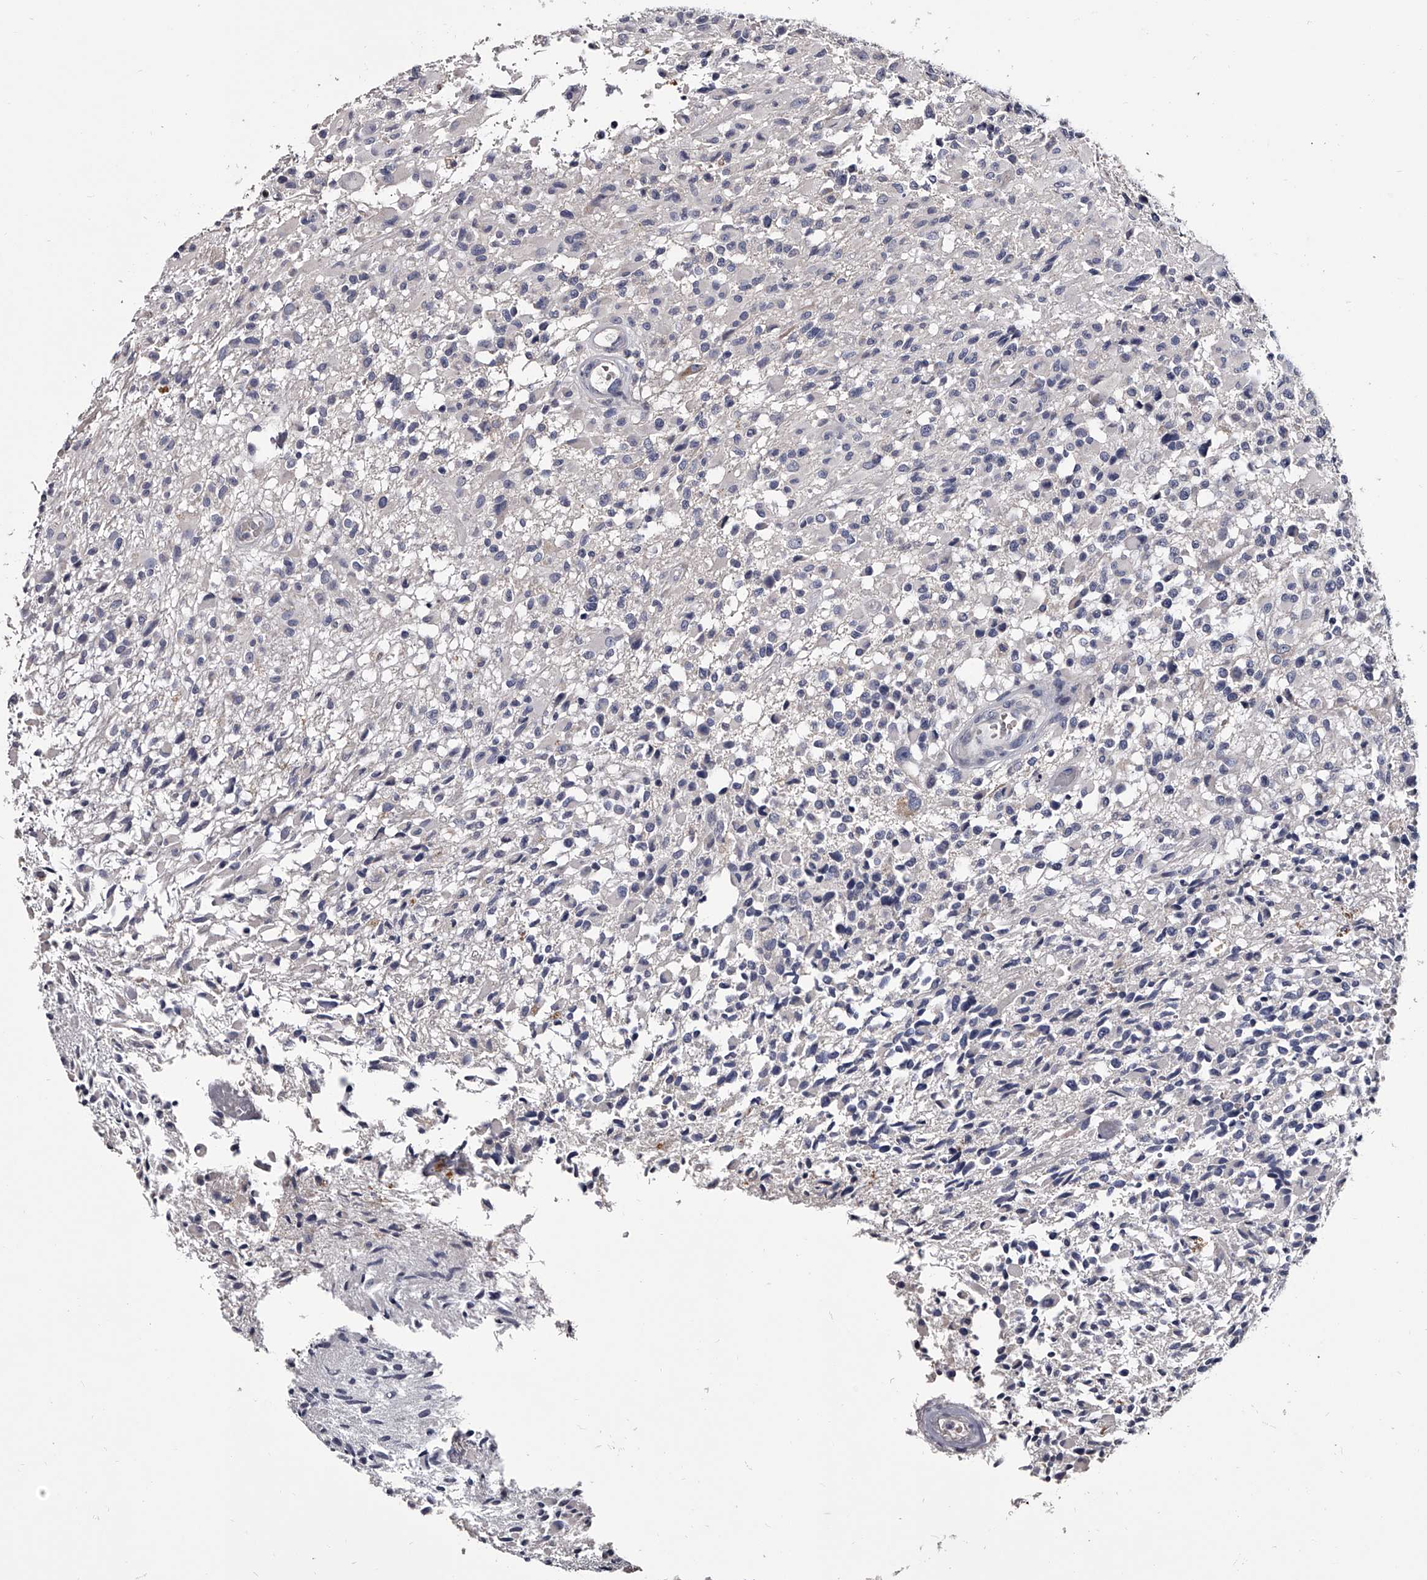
{"staining": {"intensity": "negative", "quantity": "none", "location": "none"}, "tissue": "glioma", "cell_type": "Tumor cells", "image_type": "cancer", "snomed": [{"axis": "morphology", "description": "Glioma, malignant, High grade"}, {"axis": "morphology", "description": "Glioblastoma, NOS"}, {"axis": "topography", "description": "Brain"}], "caption": "A high-resolution photomicrograph shows immunohistochemistry staining of malignant glioma (high-grade), which reveals no significant staining in tumor cells.", "gene": "GAPVD1", "patient": {"sex": "male", "age": 60}}